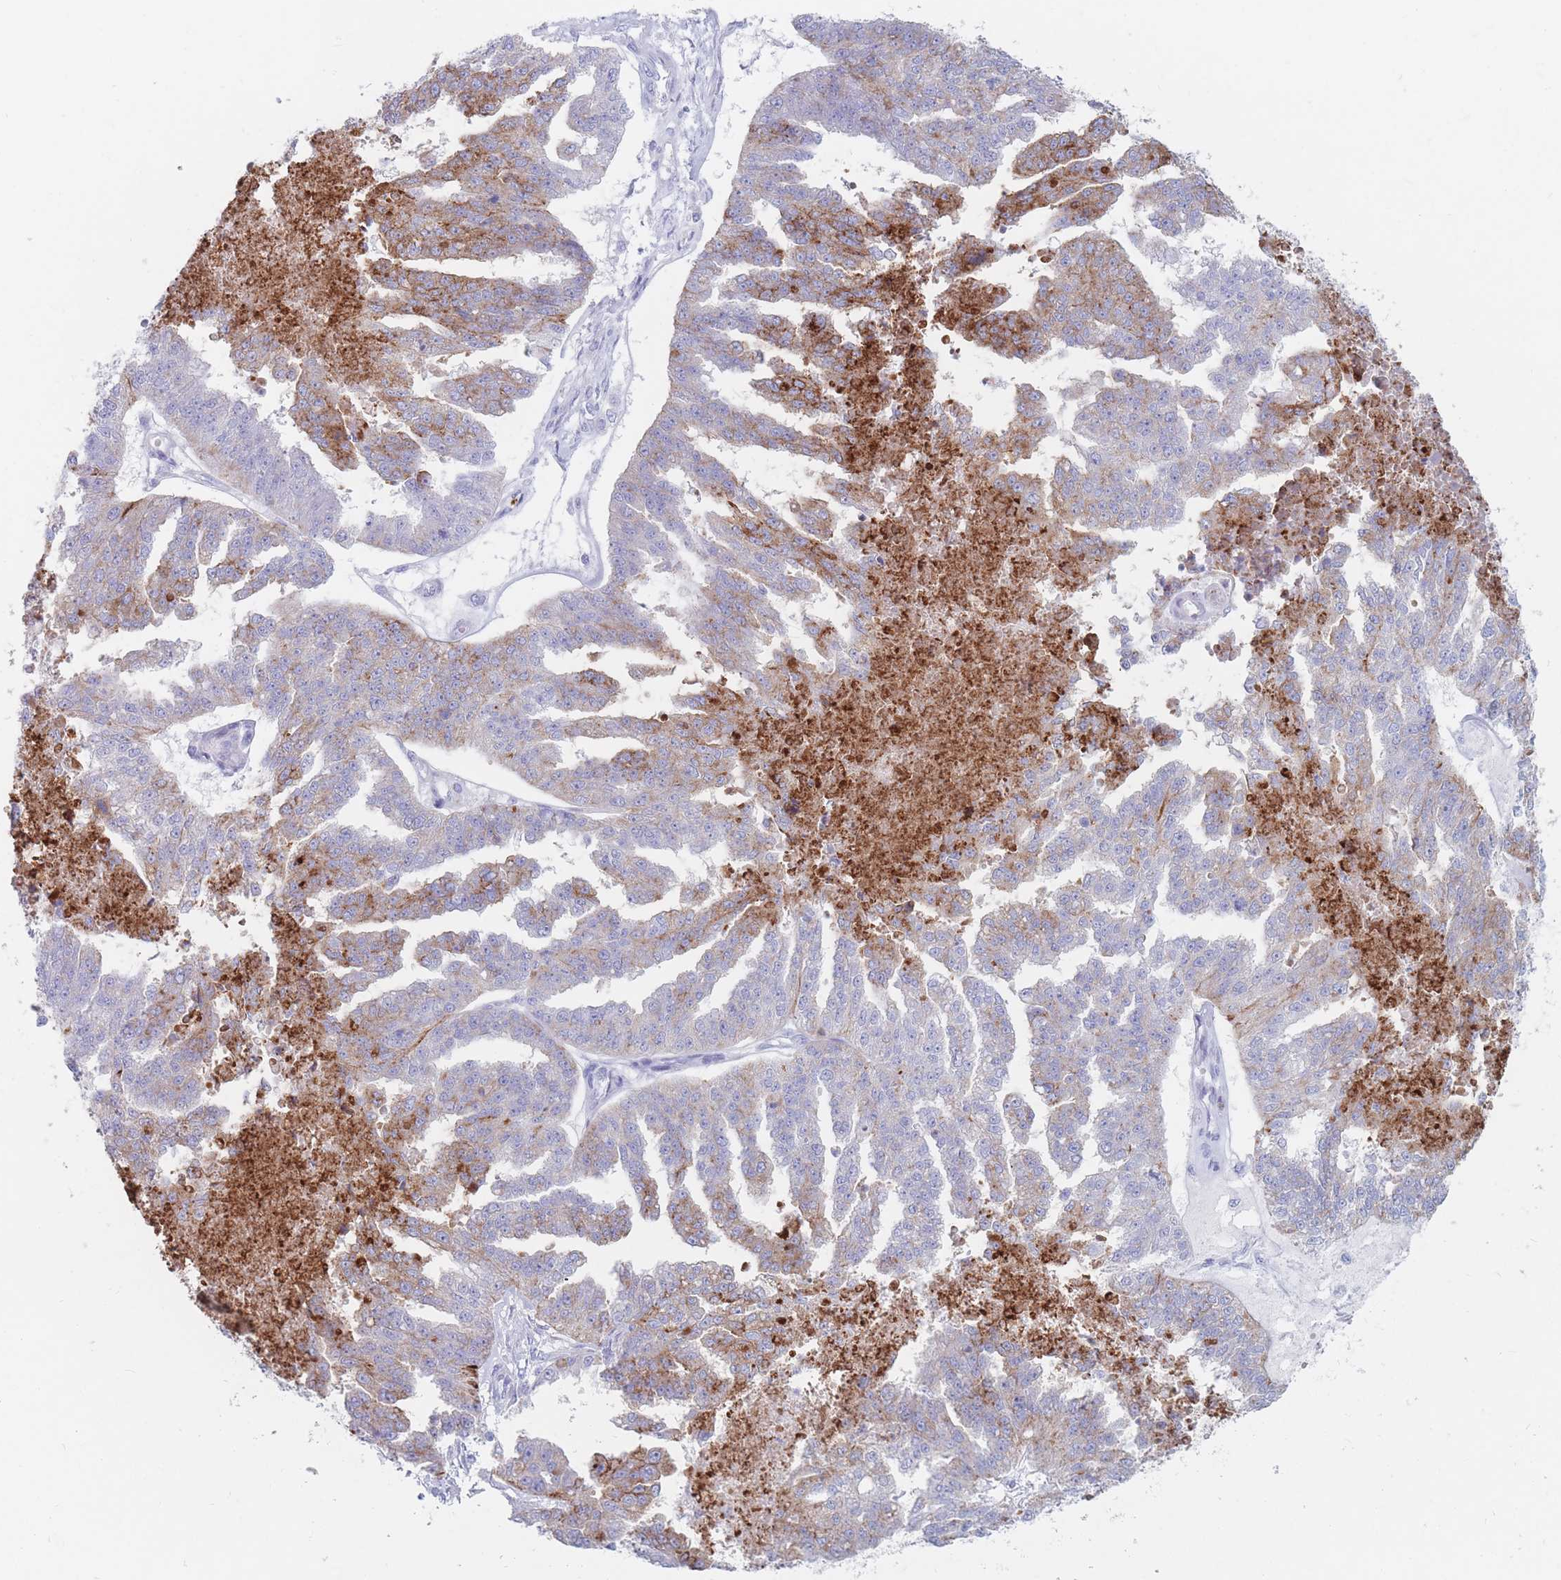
{"staining": {"intensity": "moderate", "quantity": "<25%", "location": "cytoplasmic/membranous"}, "tissue": "ovarian cancer", "cell_type": "Tumor cells", "image_type": "cancer", "snomed": [{"axis": "morphology", "description": "Cystadenocarcinoma, serous, NOS"}, {"axis": "topography", "description": "Ovary"}], "caption": "Moderate cytoplasmic/membranous staining is seen in about <25% of tumor cells in ovarian cancer (serous cystadenocarcinoma). (Stains: DAB (3,3'-diaminobenzidine) in brown, nuclei in blue, Microscopy: brightfield microscopy at high magnification).", "gene": "ST3GAL5", "patient": {"sex": "female", "age": 58}}